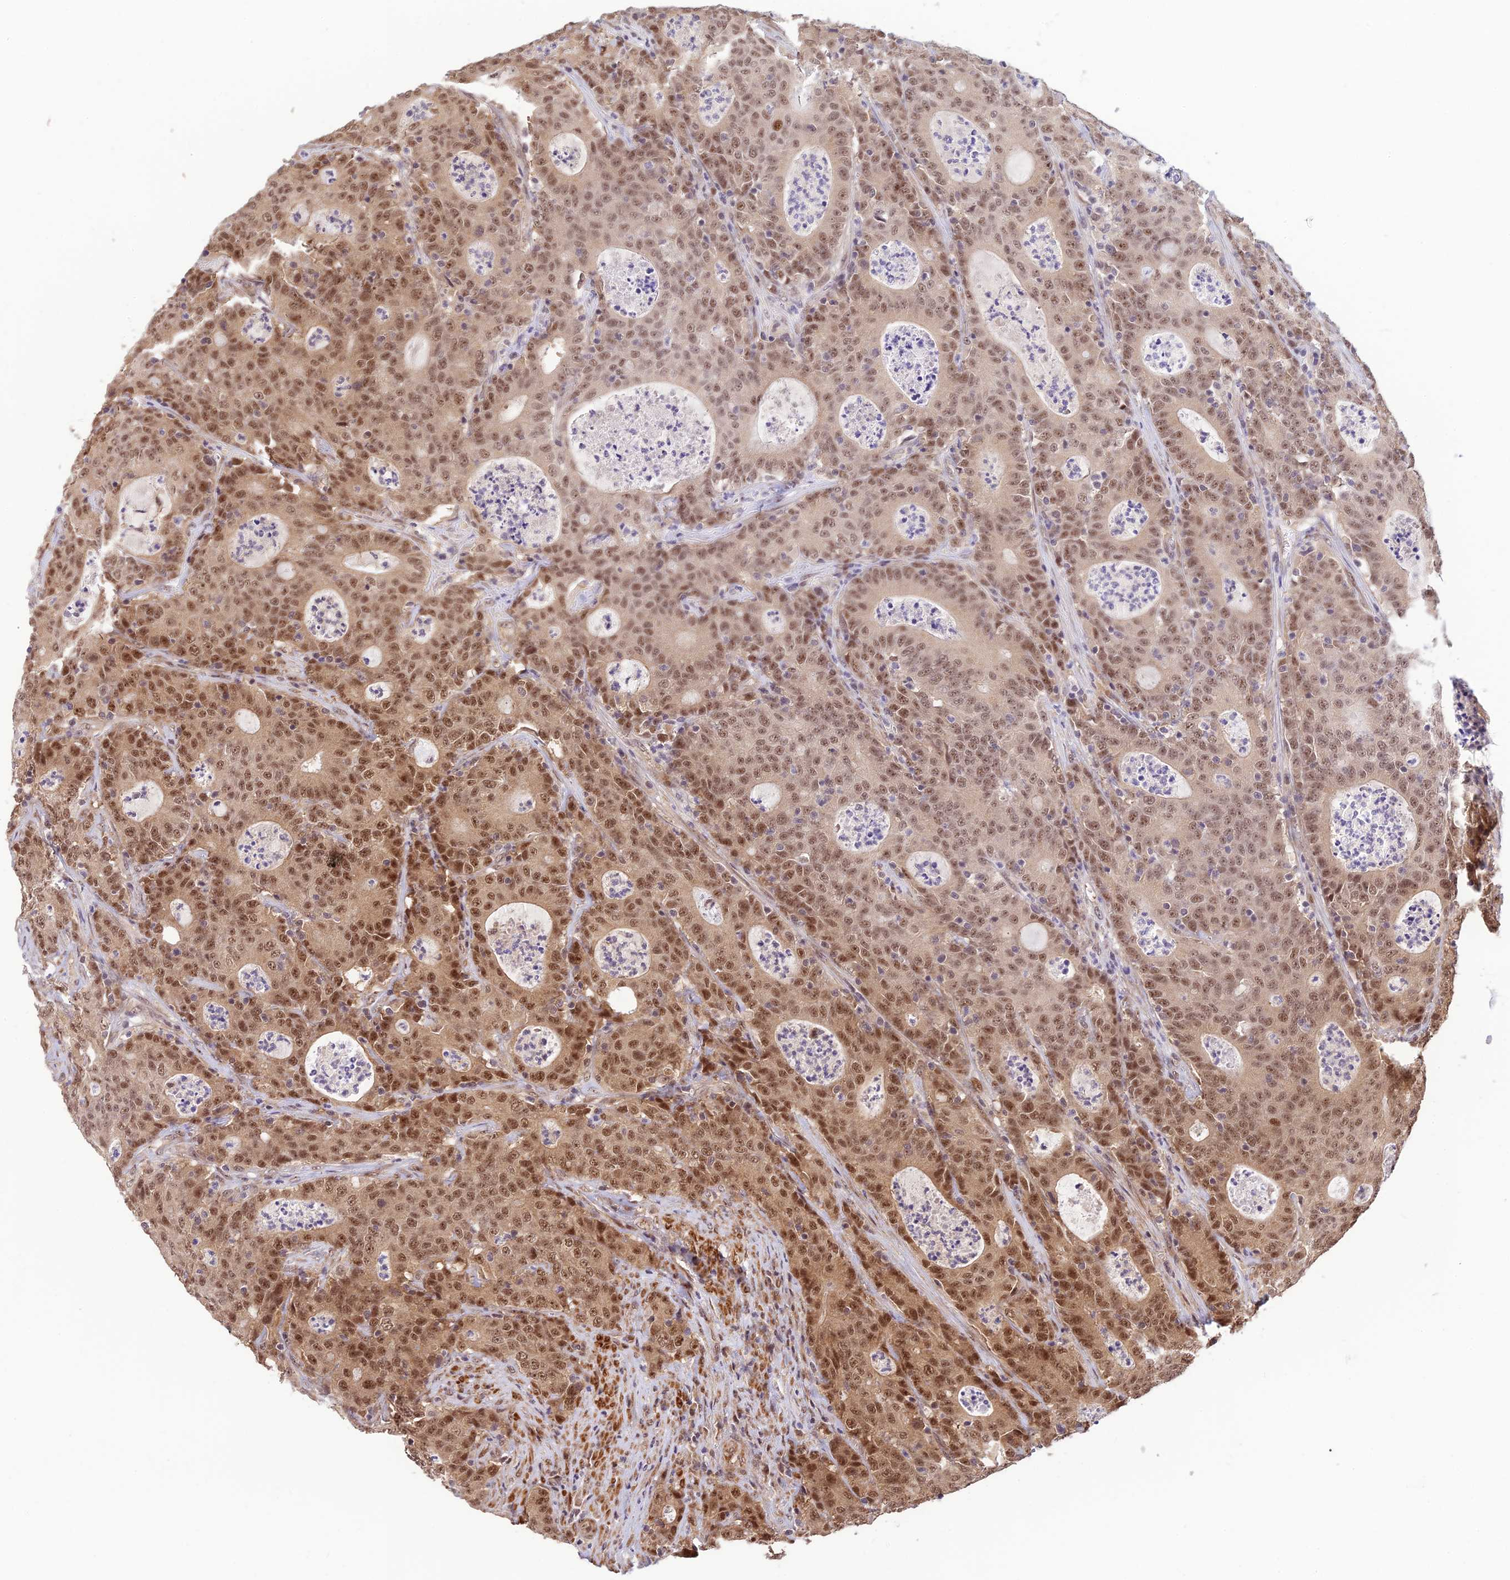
{"staining": {"intensity": "moderate", "quantity": ">75%", "location": "nuclear"}, "tissue": "colorectal cancer", "cell_type": "Tumor cells", "image_type": "cancer", "snomed": [{"axis": "morphology", "description": "Adenocarcinoma, NOS"}, {"axis": "topography", "description": "Colon"}], "caption": "Protein expression analysis of human colorectal cancer (adenocarcinoma) reveals moderate nuclear expression in about >75% of tumor cells.", "gene": "ASPDH", "patient": {"sex": "male", "age": 83}}